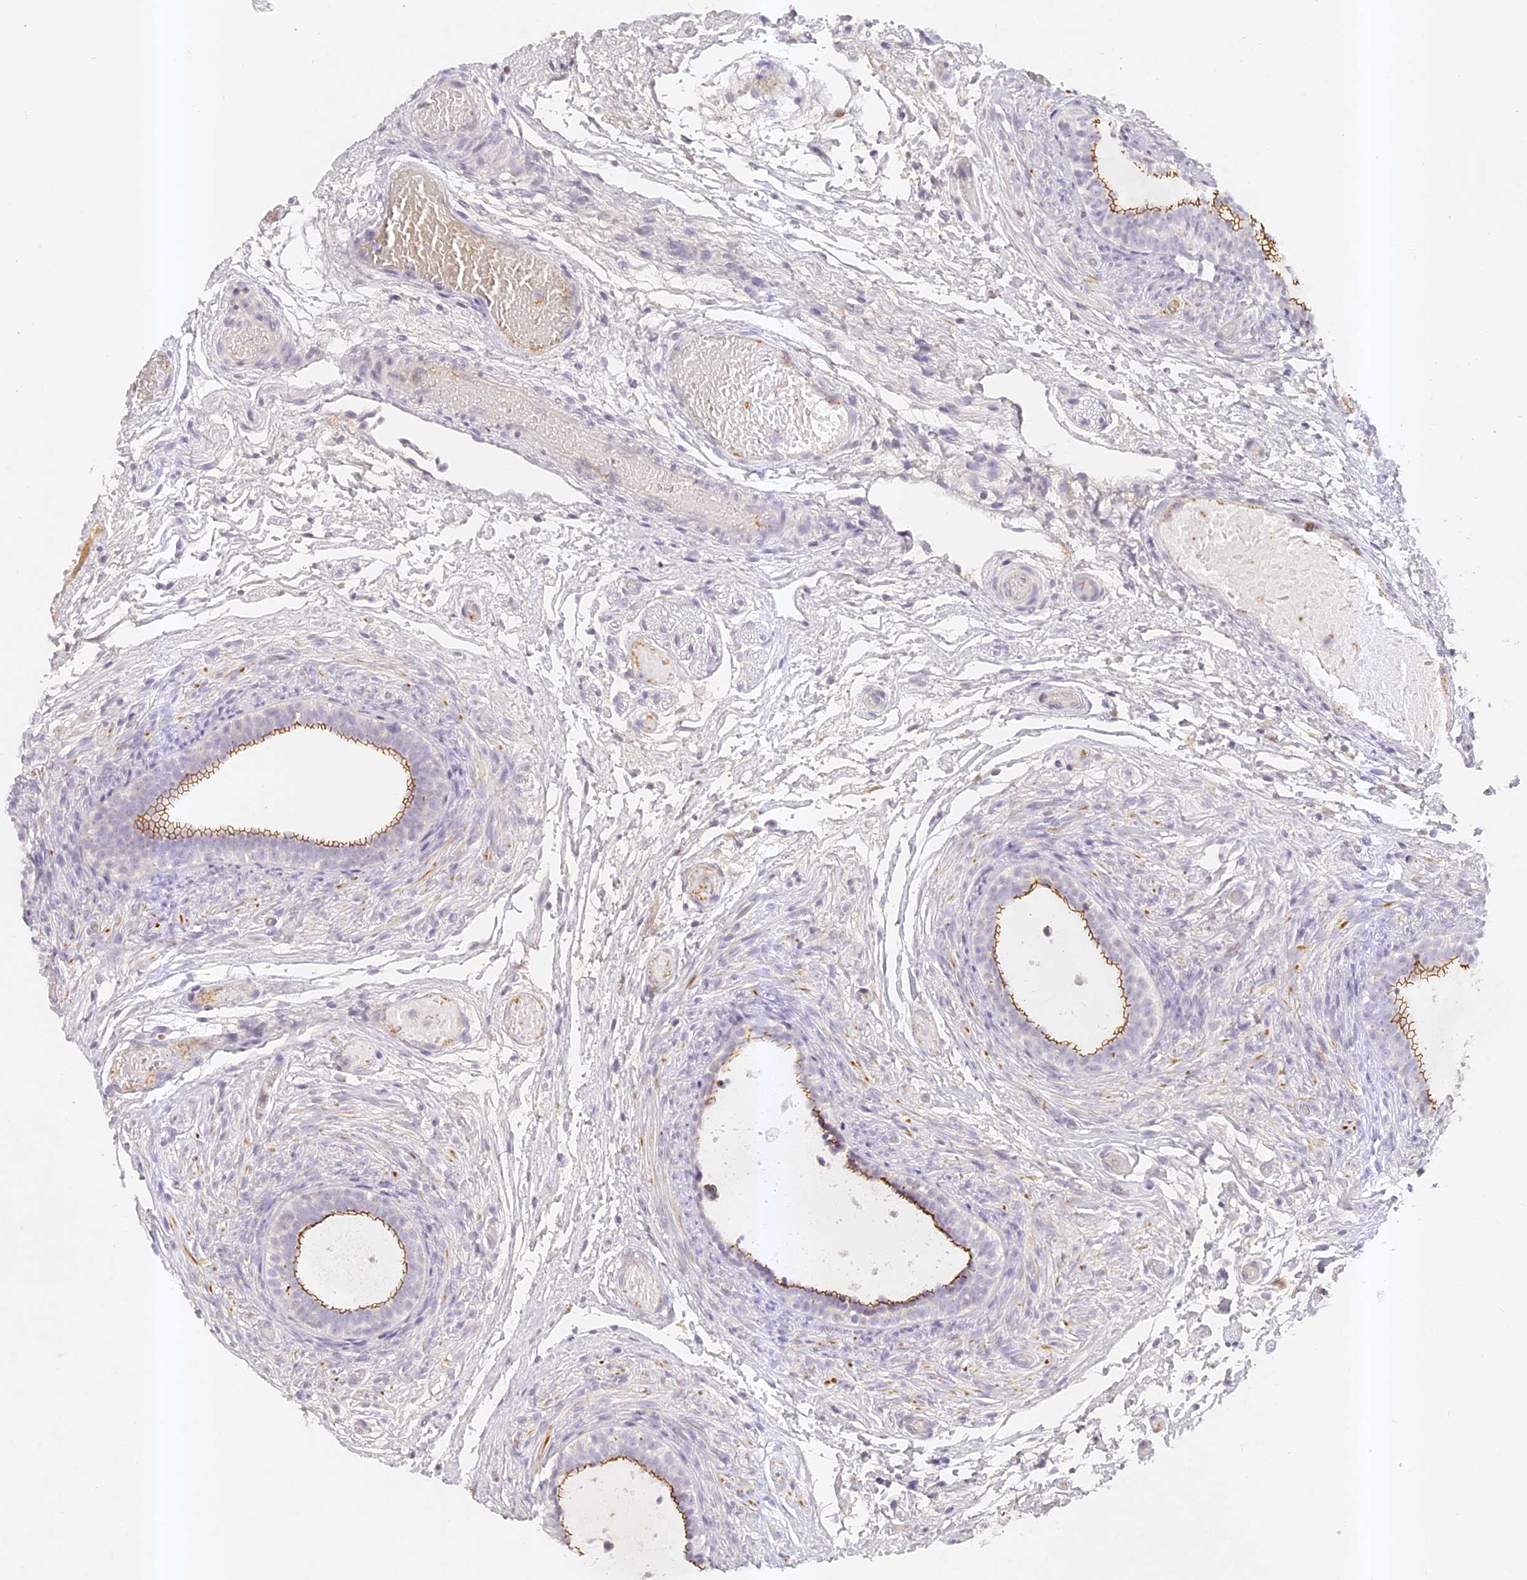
{"staining": {"intensity": "moderate", "quantity": "25%-75%", "location": "cytoplasmic/membranous"}, "tissue": "epididymis", "cell_type": "Glandular cells", "image_type": "normal", "snomed": [{"axis": "morphology", "description": "Normal tissue, NOS"}, {"axis": "topography", "description": "Epididymis"}], "caption": "Benign epididymis shows moderate cytoplasmic/membranous positivity in about 25%-75% of glandular cells.", "gene": "ELL3", "patient": {"sex": "male", "age": 5}}